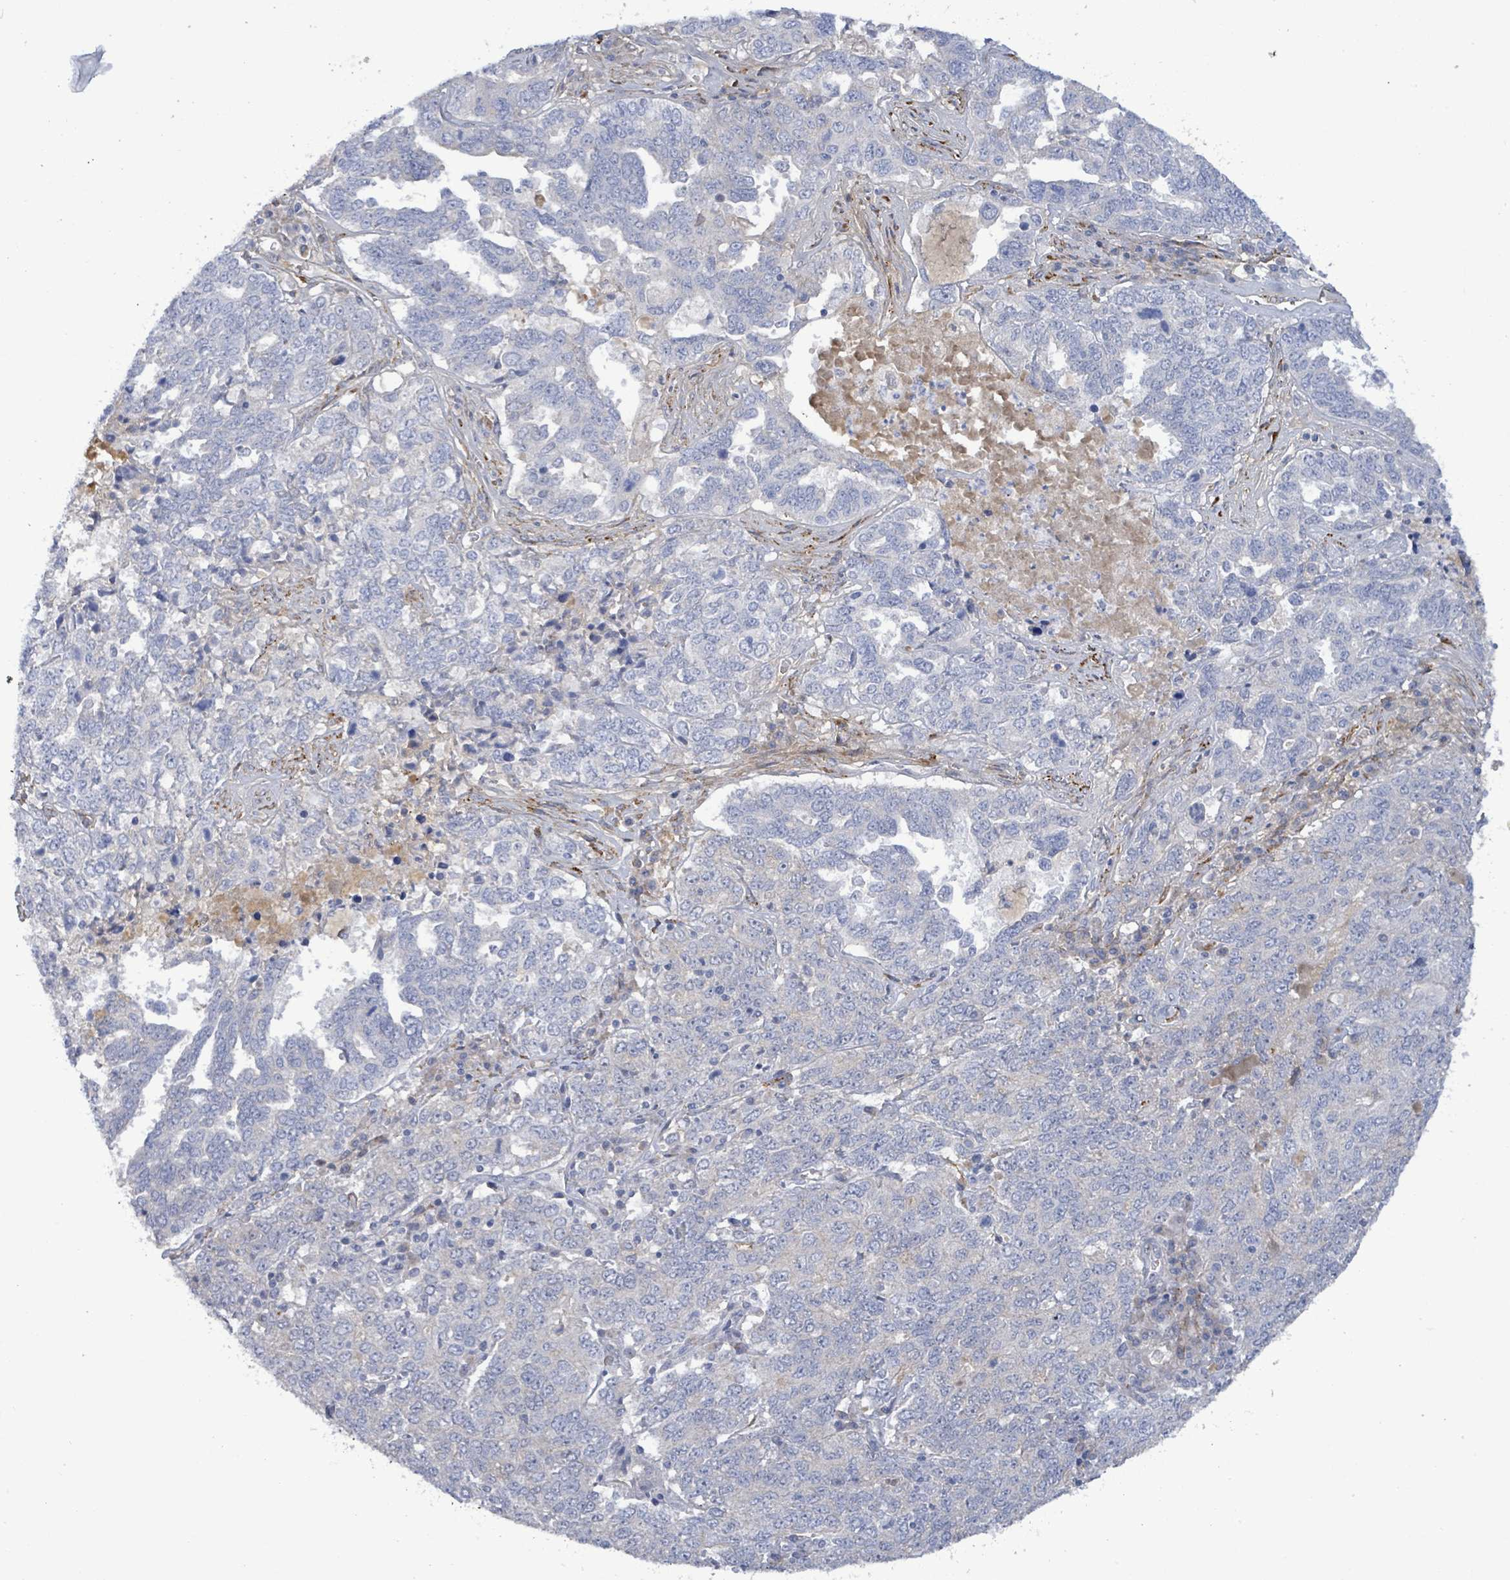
{"staining": {"intensity": "negative", "quantity": "none", "location": "none"}, "tissue": "ovarian cancer", "cell_type": "Tumor cells", "image_type": "cancer", "snomed": [{"axis": "morphology", "description": "Carcinoma, endometroid"}, {"axis": "topography", "description": "Ovary"}], "caption": "Ovarian cancer (endometroid carcinoma) was stained to show a protein in brown. There is no significant positivity in tumor cells.", "gene": "DMRTC1B", "patient": {"sex": "female", "age": 62}}